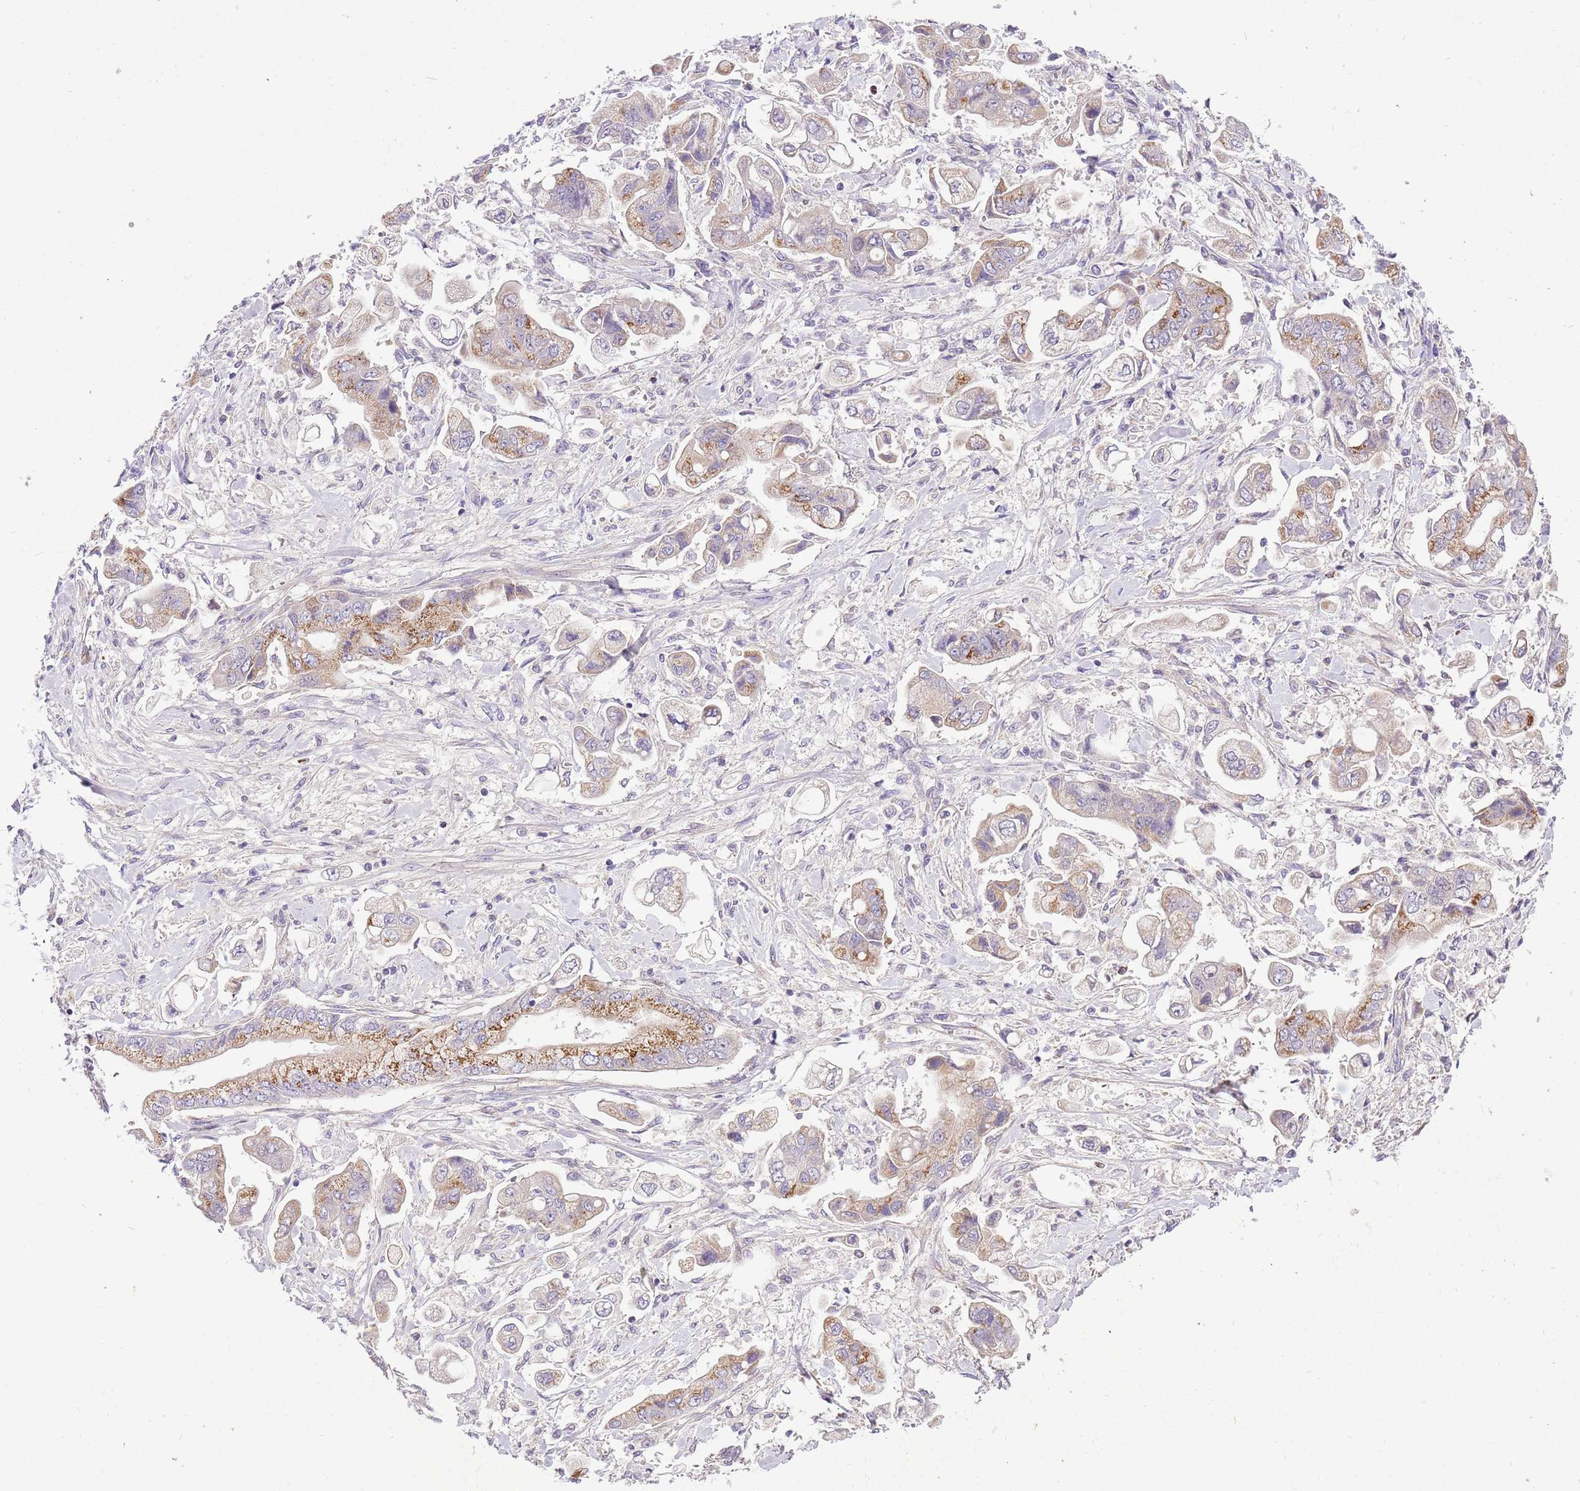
{"staining": {"intensity": "moderate", "quantity": "25%-75%", "location": "cytoplasmic/membranous"}, "tissue": "stomach cancer", "cell_type": "Tumor cells", "image_type": "cancer", "snomed": [{"axis": "morphology", "description": "Adenocarcinoma, NOS"}, {"axis": "topography", "description": "Stomach"}], "caption": "Moderate cytoplasmic/membranous protein positivity is present in approximately 25%-75% of tumor cells in stomach adenocarcinoma. (DAB IHC with brightfield microscopy, high magnification).", "gene": "COX17", "patient": {"sex": "male", "age": 62}}